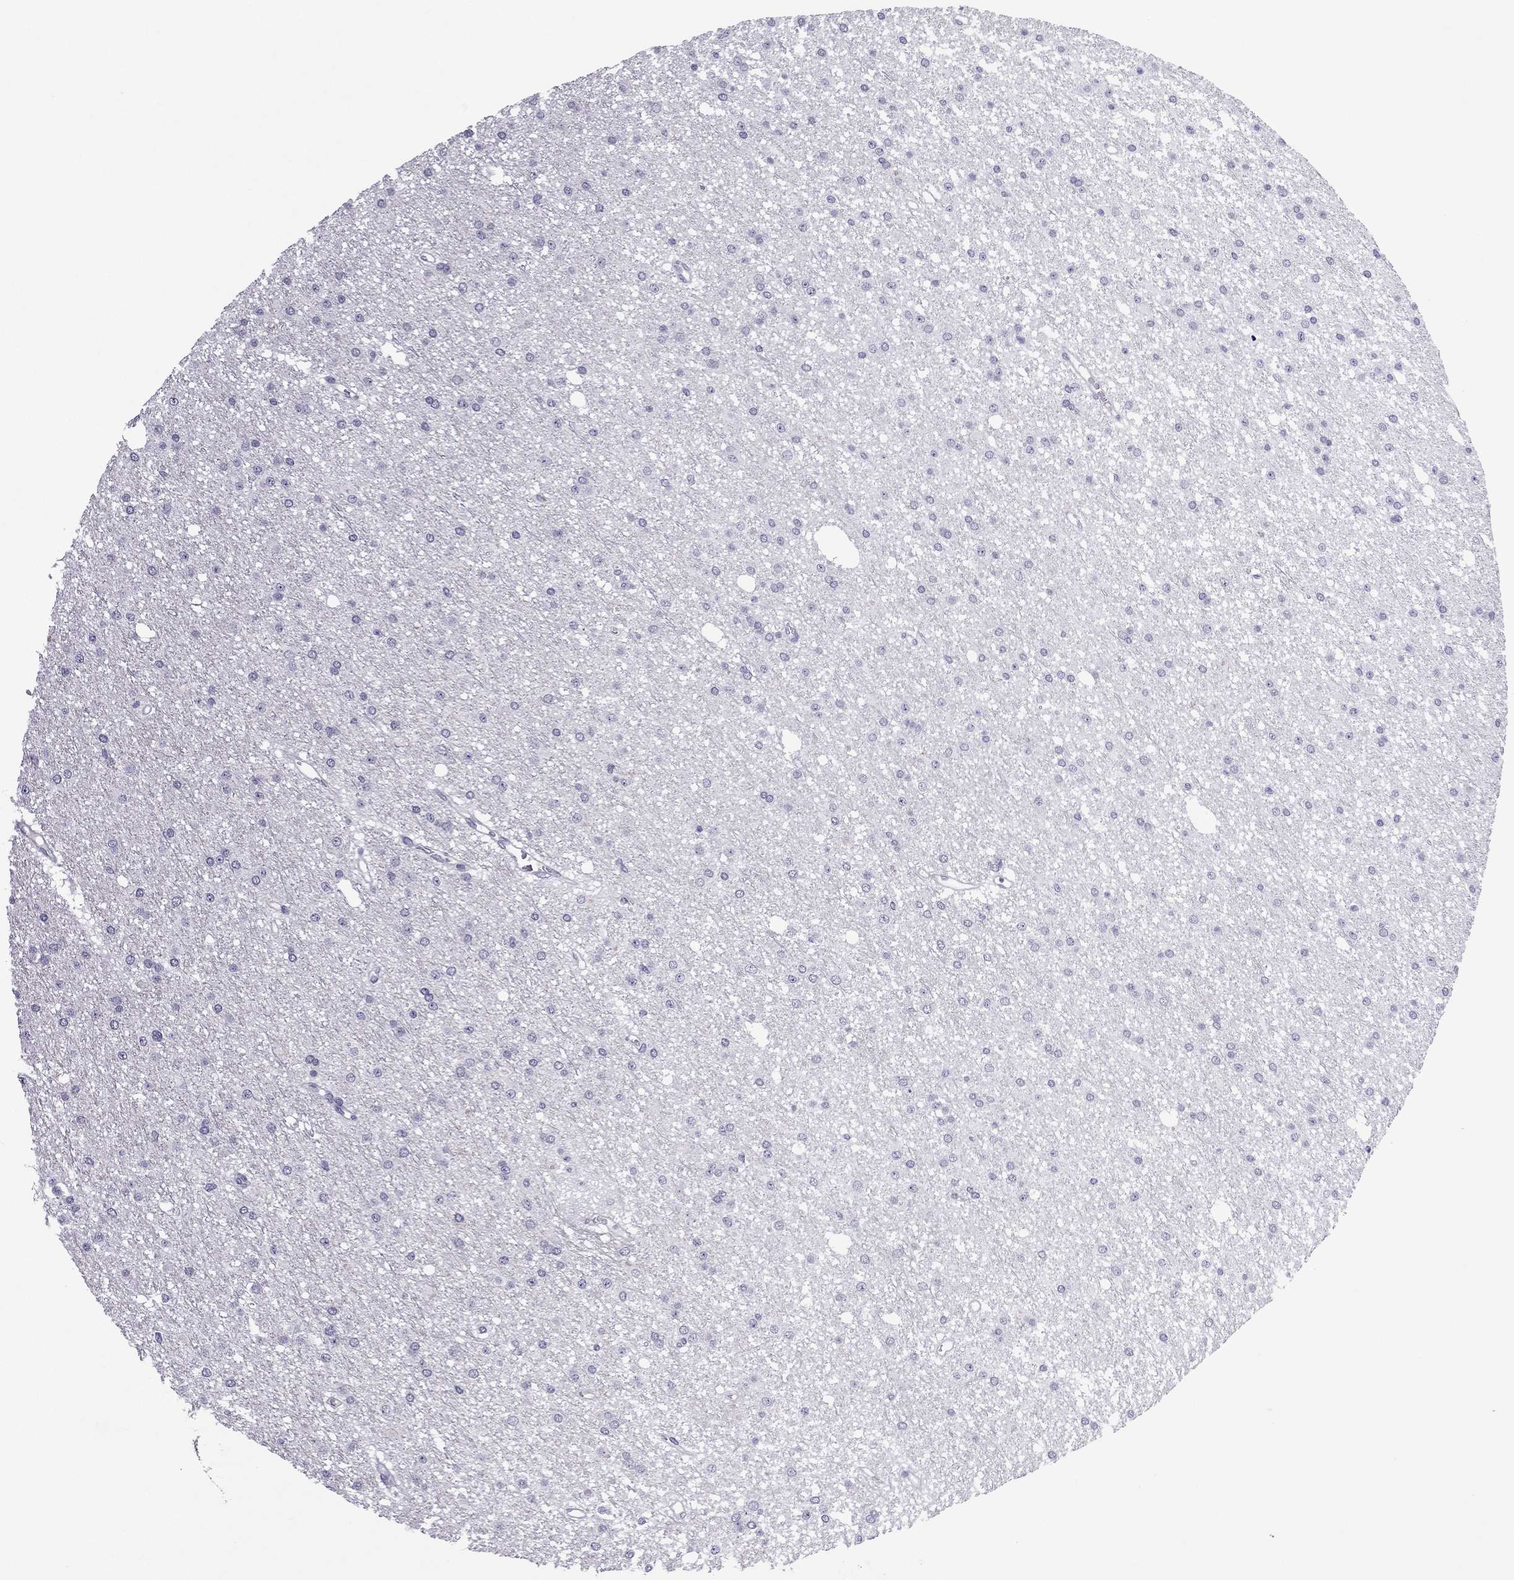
{"staining": {"intensity": "negative", "quantity": "none", "location": "none"}, "tissue": "glioma", "cell_type": "Tumor cells", "image_type": "cancer", "snomed": [{"axis": "morphology", "description": "Glioma, malignant, Low grade"}, {"axis": "topography", "description": "Brain"}], "caption": "A photomicrograph of glioma stained for a protein exhibits no brown staining in tumor cells. (Immunohistochemistry (ihc), brightfield microscopy, high magnification).", "gene": "SLC16A8", "patient": {"sex": "male", "age": 27}}